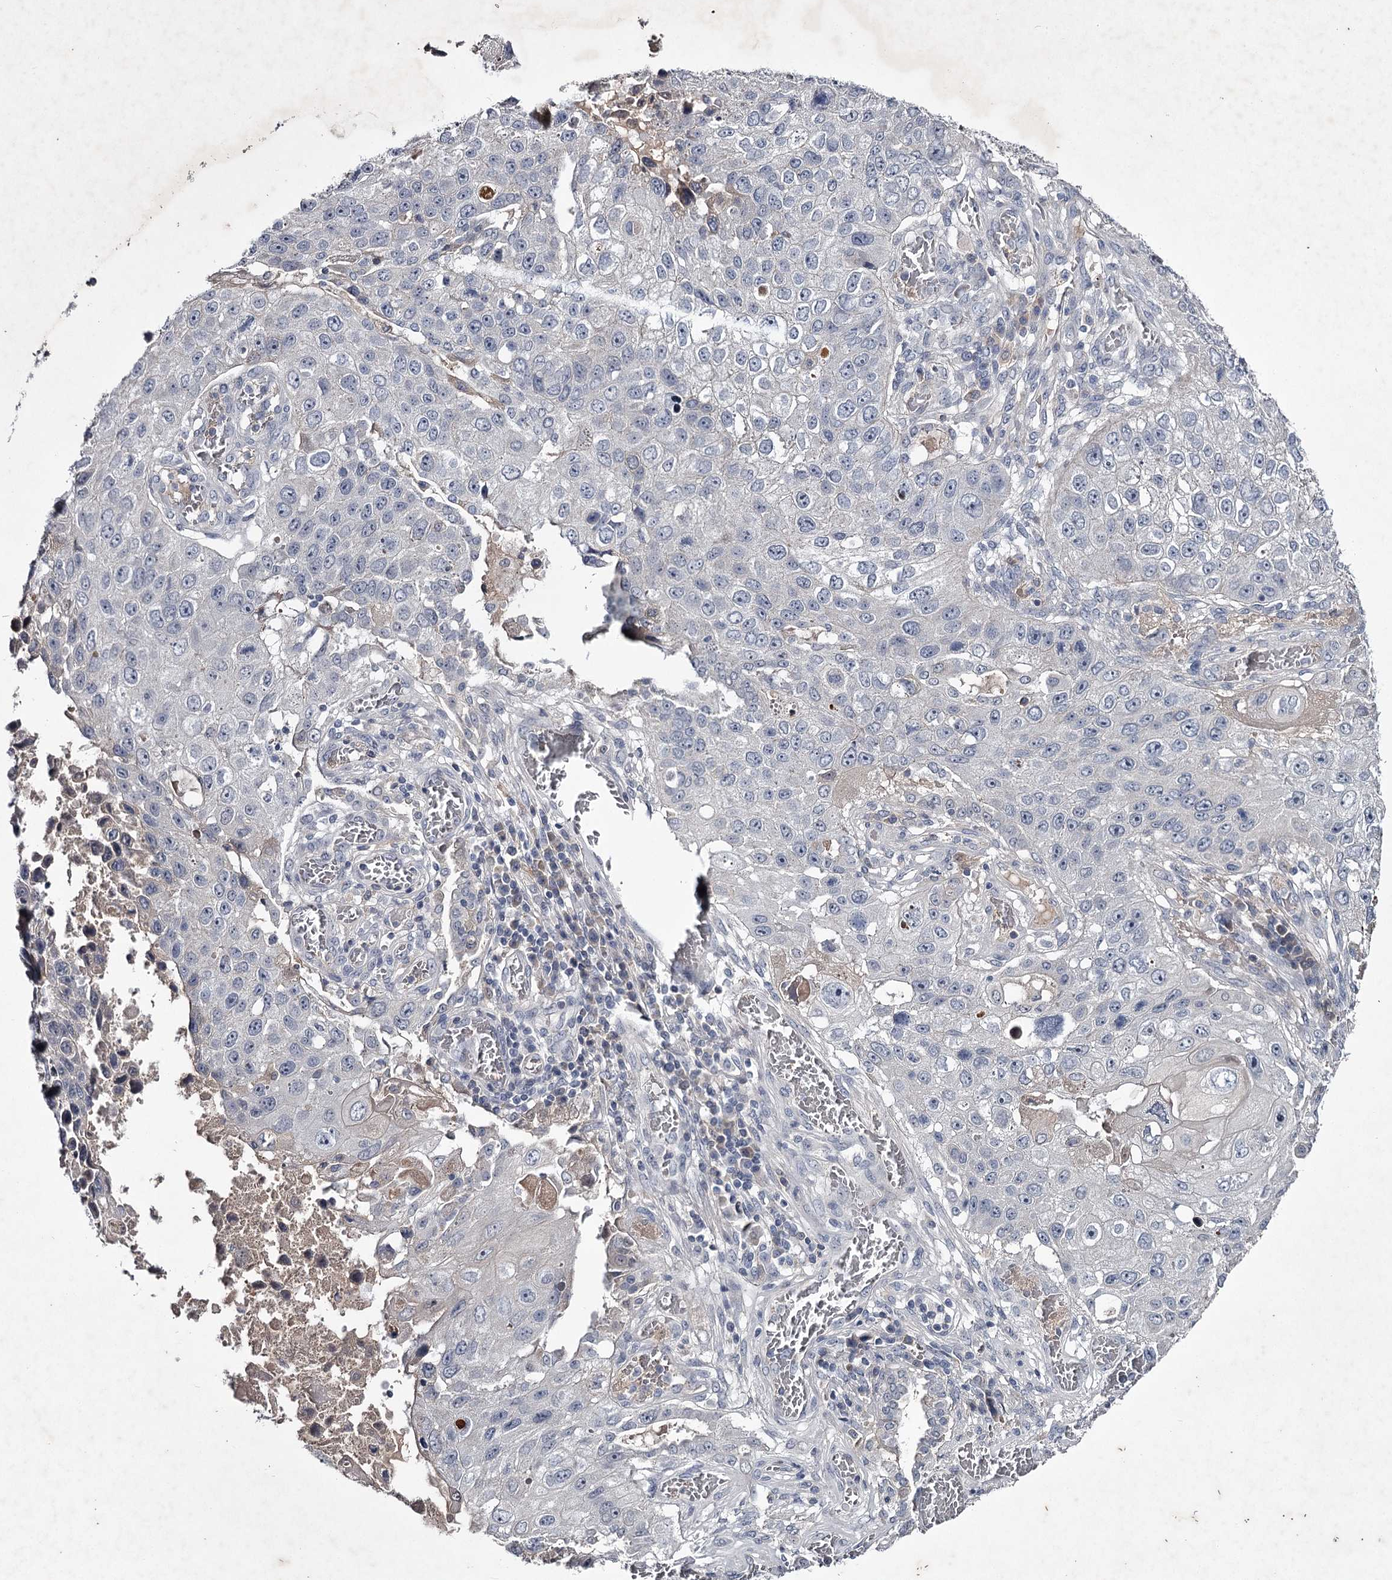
{"staining": {"intensity": "negative", "quantity": "none", "location": "none"}, "tissue": "lung cancer", "cell_type": "Tumor cells", "image_type": "cancer", "snomed": [{"axis": "morphology", "description": "Squamous cell carcinoma, NOS"}, {"axis": "topography", "description": "Lung"}], "caption": "This is a micrograph of IHC staining of lung cancer (squamous cell carcinoma), which shows no expression in tumor cells.", "gene": "FDXACB1", "patient": {"sex": "male", "age": 61}}